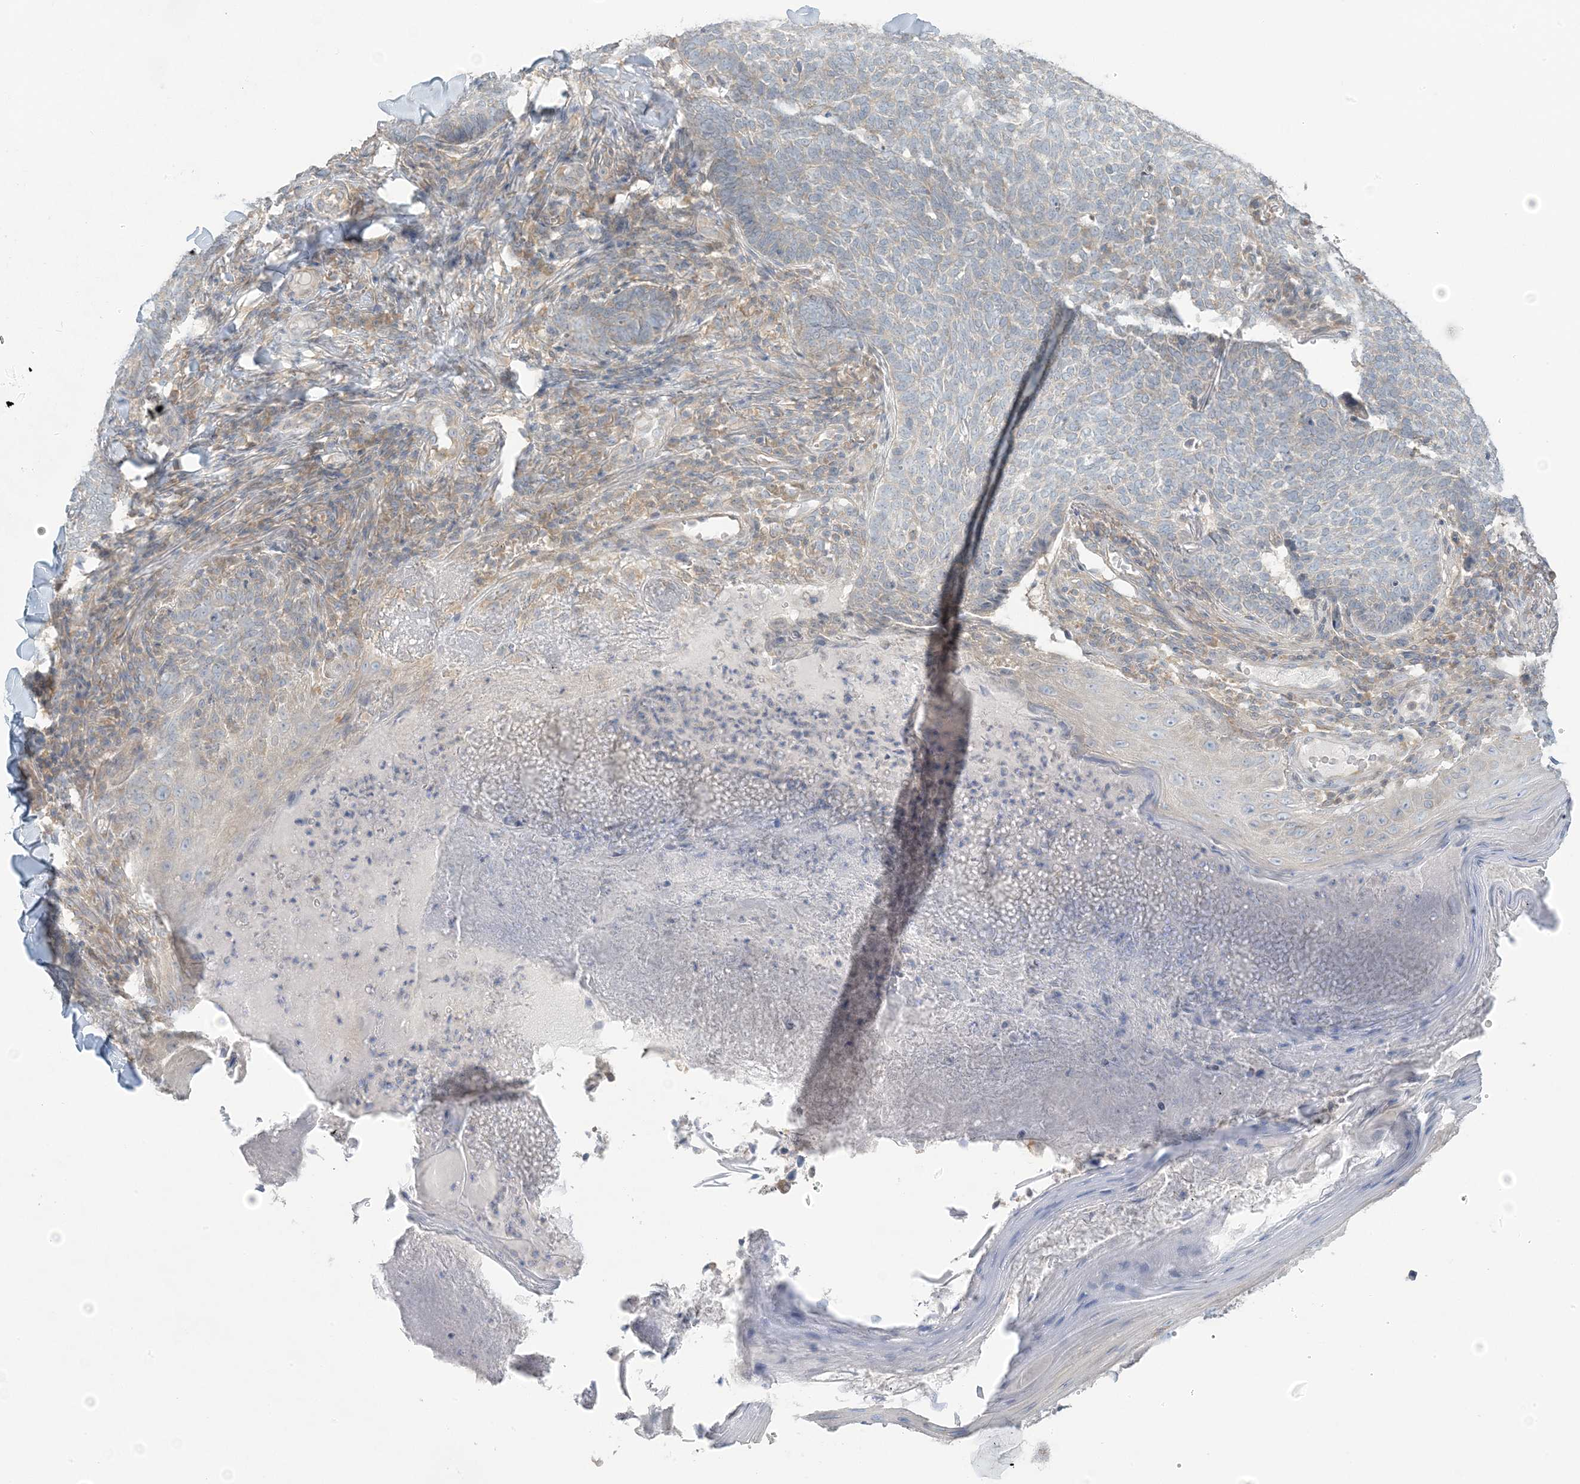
{"staining": {"intensity": "weak", "quantity": "<25%", "location": "cytoplasmic/membranous"}, "tissue": "skin cancer", "cell_type": "Tumor cells", "image_type": "cancer", "snomed": [{"axis": "morphology", "description": "Normal tissue, NOS"}, {"axis": "morphology", "description": "Basal cell carcinoma"}, {"axis": "topography", "description": "Skin"}], "caption": "The photomicrograph shows no significant expression in tumor cells of skin cancer (basal cell carcinoma). (Stains: DAB (3,3'-diaminobenzidine) immunohistochemistry (IHC) with hematoxylin counter stain, Microscopy: brightfield microscopy at high magnification).", "gene": "EEFSEC", "patient": {"sex": "male", "age": 50}}